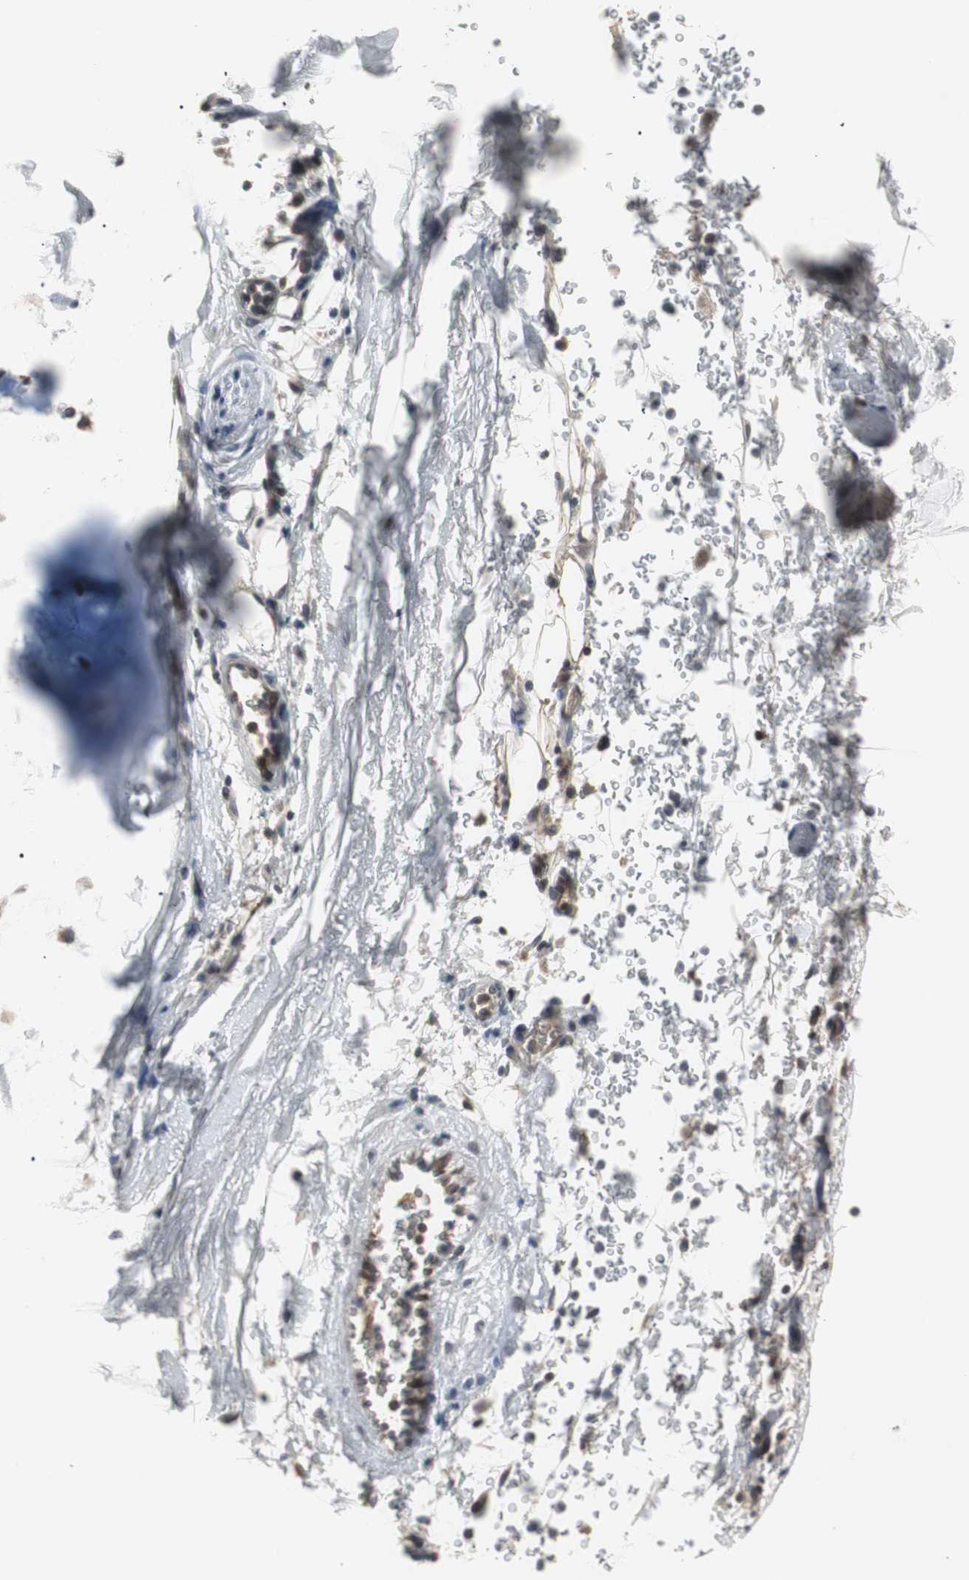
{"staining": {"intensity": "negative", "quantity": "none", "location": "none"}, "tissue": "adipose tissue", "cell_type": "Adipocytes", "image_type": "normal", "snomed": [{"axis": "morphology", "description": "Normal tissue, NOS"}, {"axis": "topography", "description": "Cartilage tissue"}, {"axis": "topography", "description": "Bronchus"}], "caption": "The micrograph reveals no staining of adipocytes in unremarkable adipose tissue.", "gene": "ZNF396", "patient": {"sex": "female", "age": 73}}